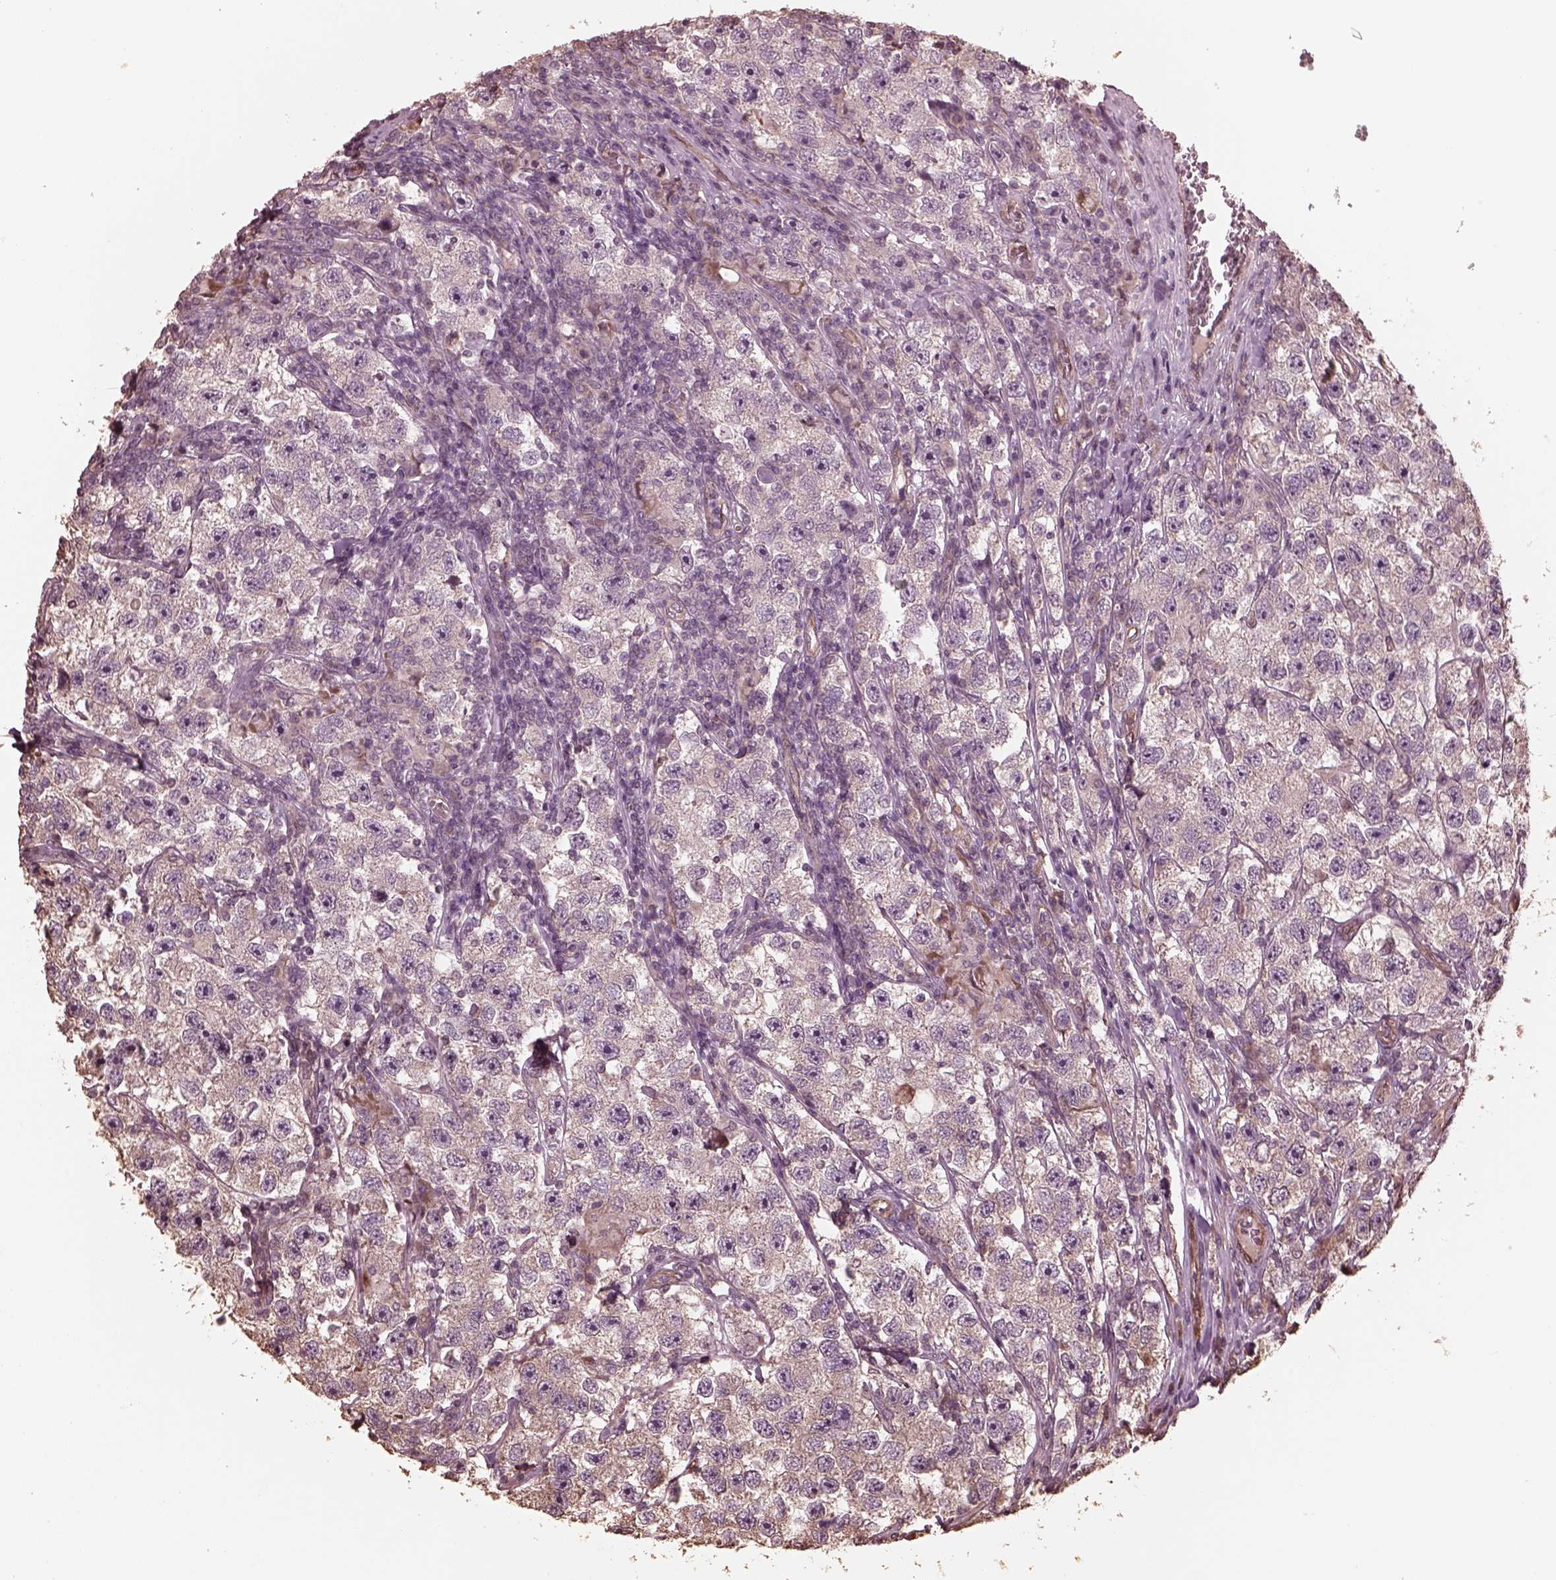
{"staining": {"intensity": "negative", "quantity": "none", "location": "none"}, "tissue": "testis cancer", "cell_type": "Tumor cells", "image_type": "cancer", "snomed": [{"axis": "morphology", "description": "Seminoma, NOS"}, {"axis": "topography", "description": "Testis"}], "caption": "Immunohistochemistry of human testis cancer exhibits no positivity in tumor cells. (Stains: DAB immunohistochemistry (IHC) with hematoxylin counter stain, Microscopy: brightfield microscopy at high magnification).", "gene": "GTPBP1", "patient": {"sex": "male", "age": 26}}